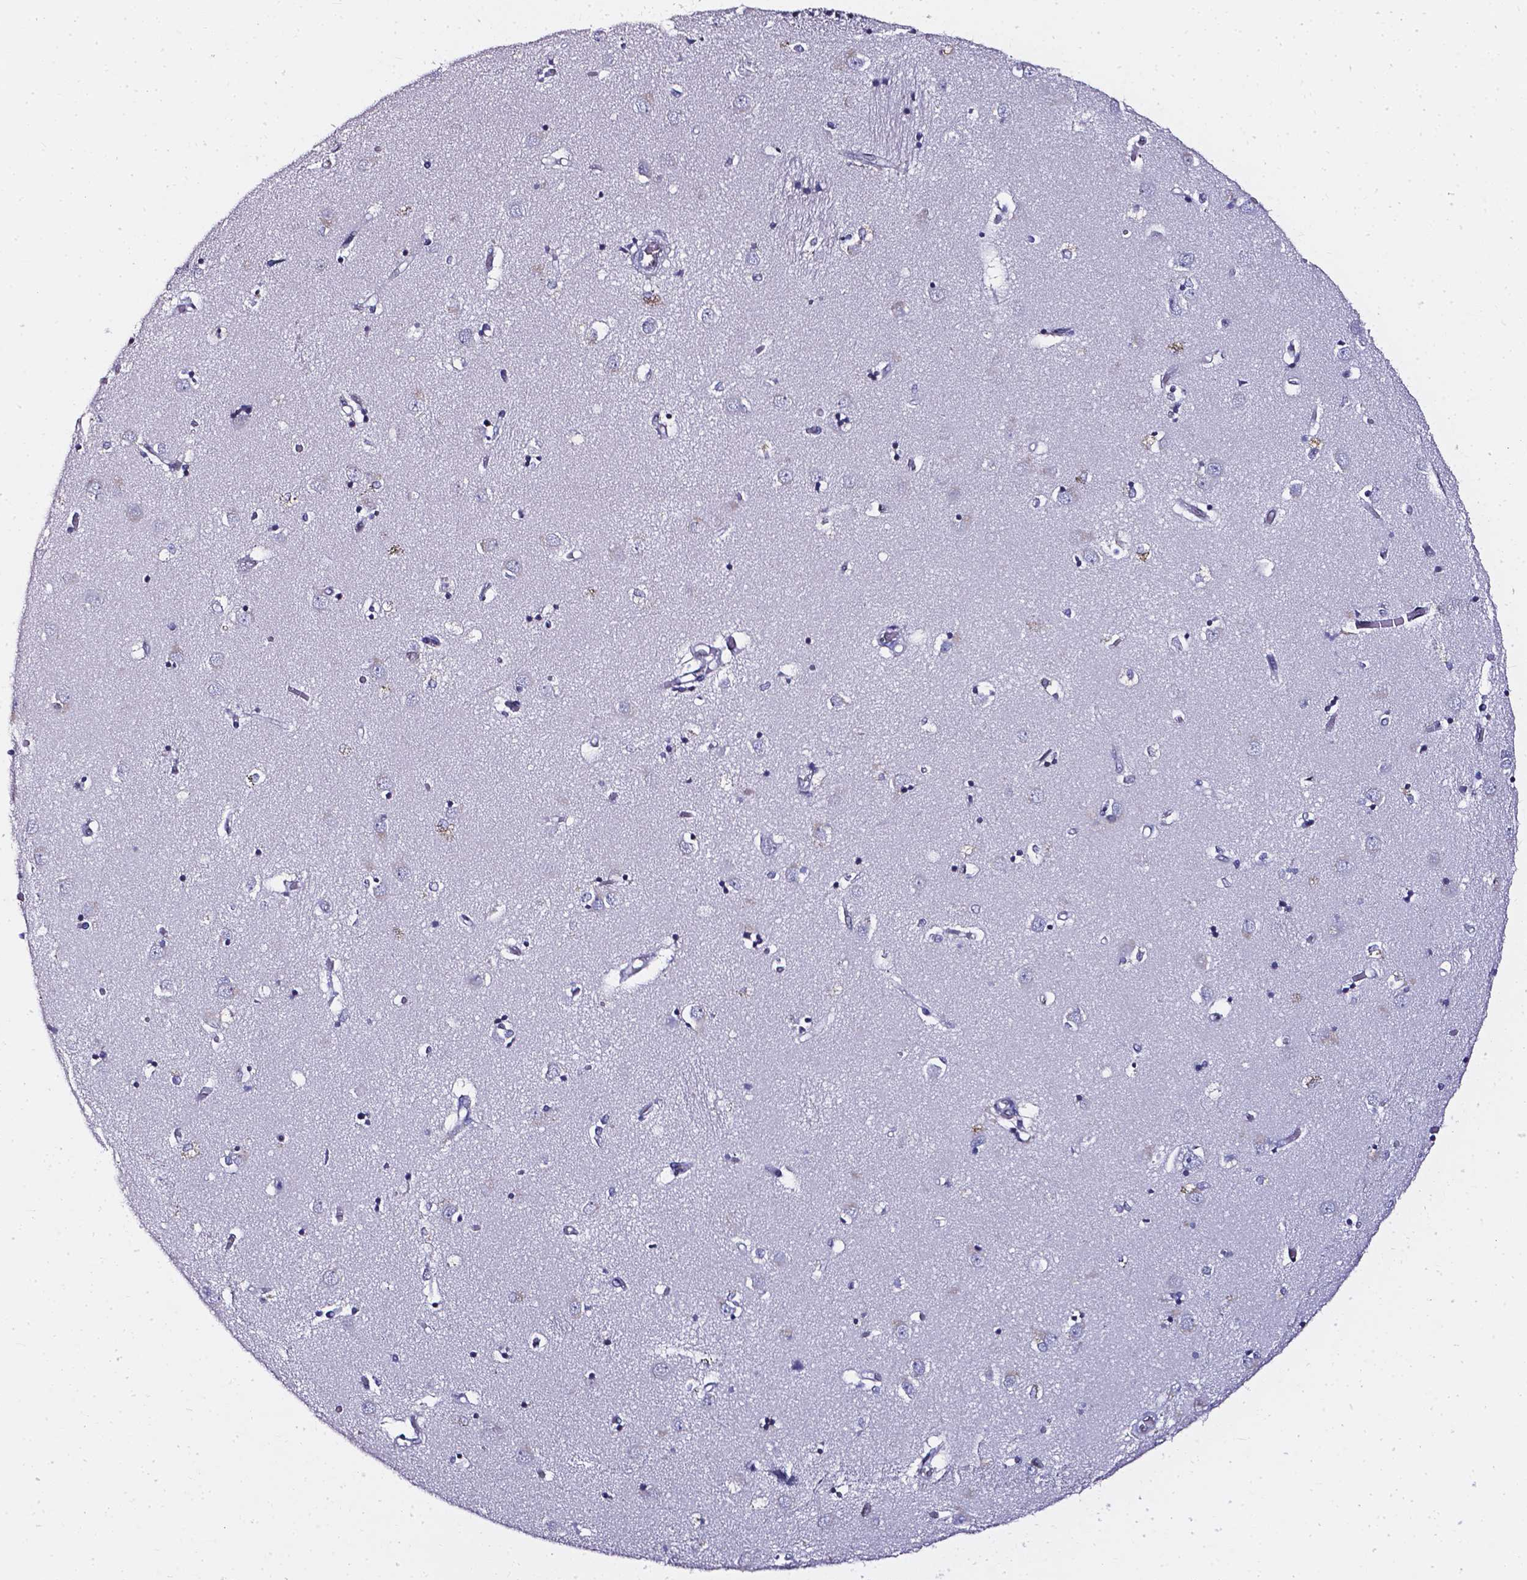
{"staining": {"intensity": "negative", "quantity": "none", "location": "none"}, "tissue": "caudate", "cell_type": "Glial cells", "image_type": "normal", "snomed": [{"axis": "morphology", "description": "Normal tissue, NOS"}, {"axis": "topography", "description": "Lateral ventricle wall"}], "caption": "Protein analysis of unremarkable caudate reveals no significant positivity in glial cells.", "gene": "AKR1B10", "patient": {"sex": "male", "age": 54}}